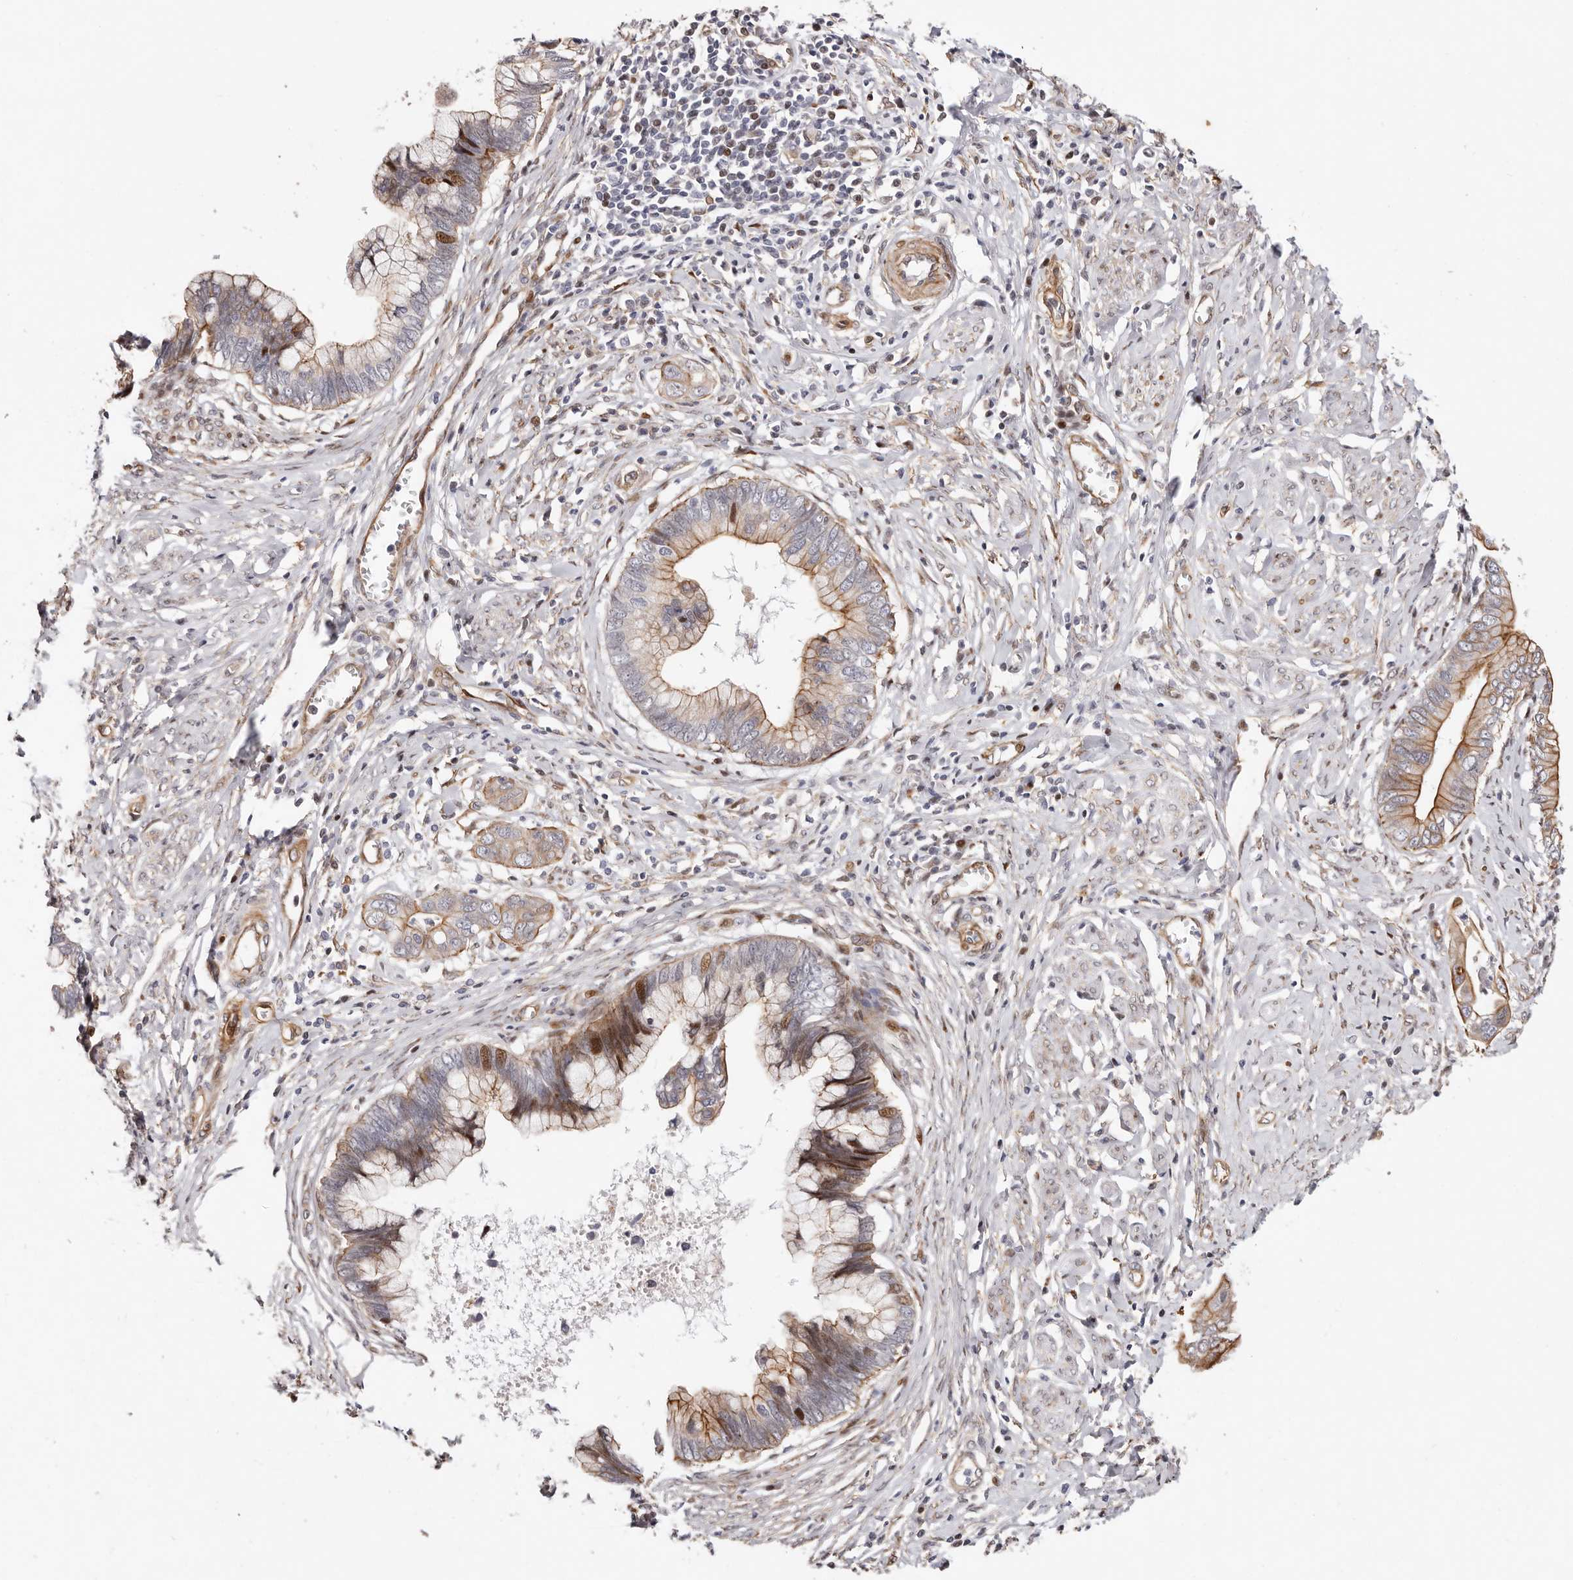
{"staining": {"intensity": "weak", "quantity": "25%-75%", "location": "cytoplasmic/membranous,nuclear"}, "tissue": "cervical cancer", "cell_type": "Tumor cells", "image_type": "cancer", "snomed": [{"axis": "morphology", "description": "Adenocarcinoma, NOS"}, {"axis": "topography", "description": "Cervix"}], "caption": "Cervical adenocarcinoma stained with immunohistochemistry reveals weak cytoplasmic/membranous and nuclear expression in about 25%-75% of tumor cells.", "gene": "EPHX3", "patient": {"sex": "female", "age": 44}}